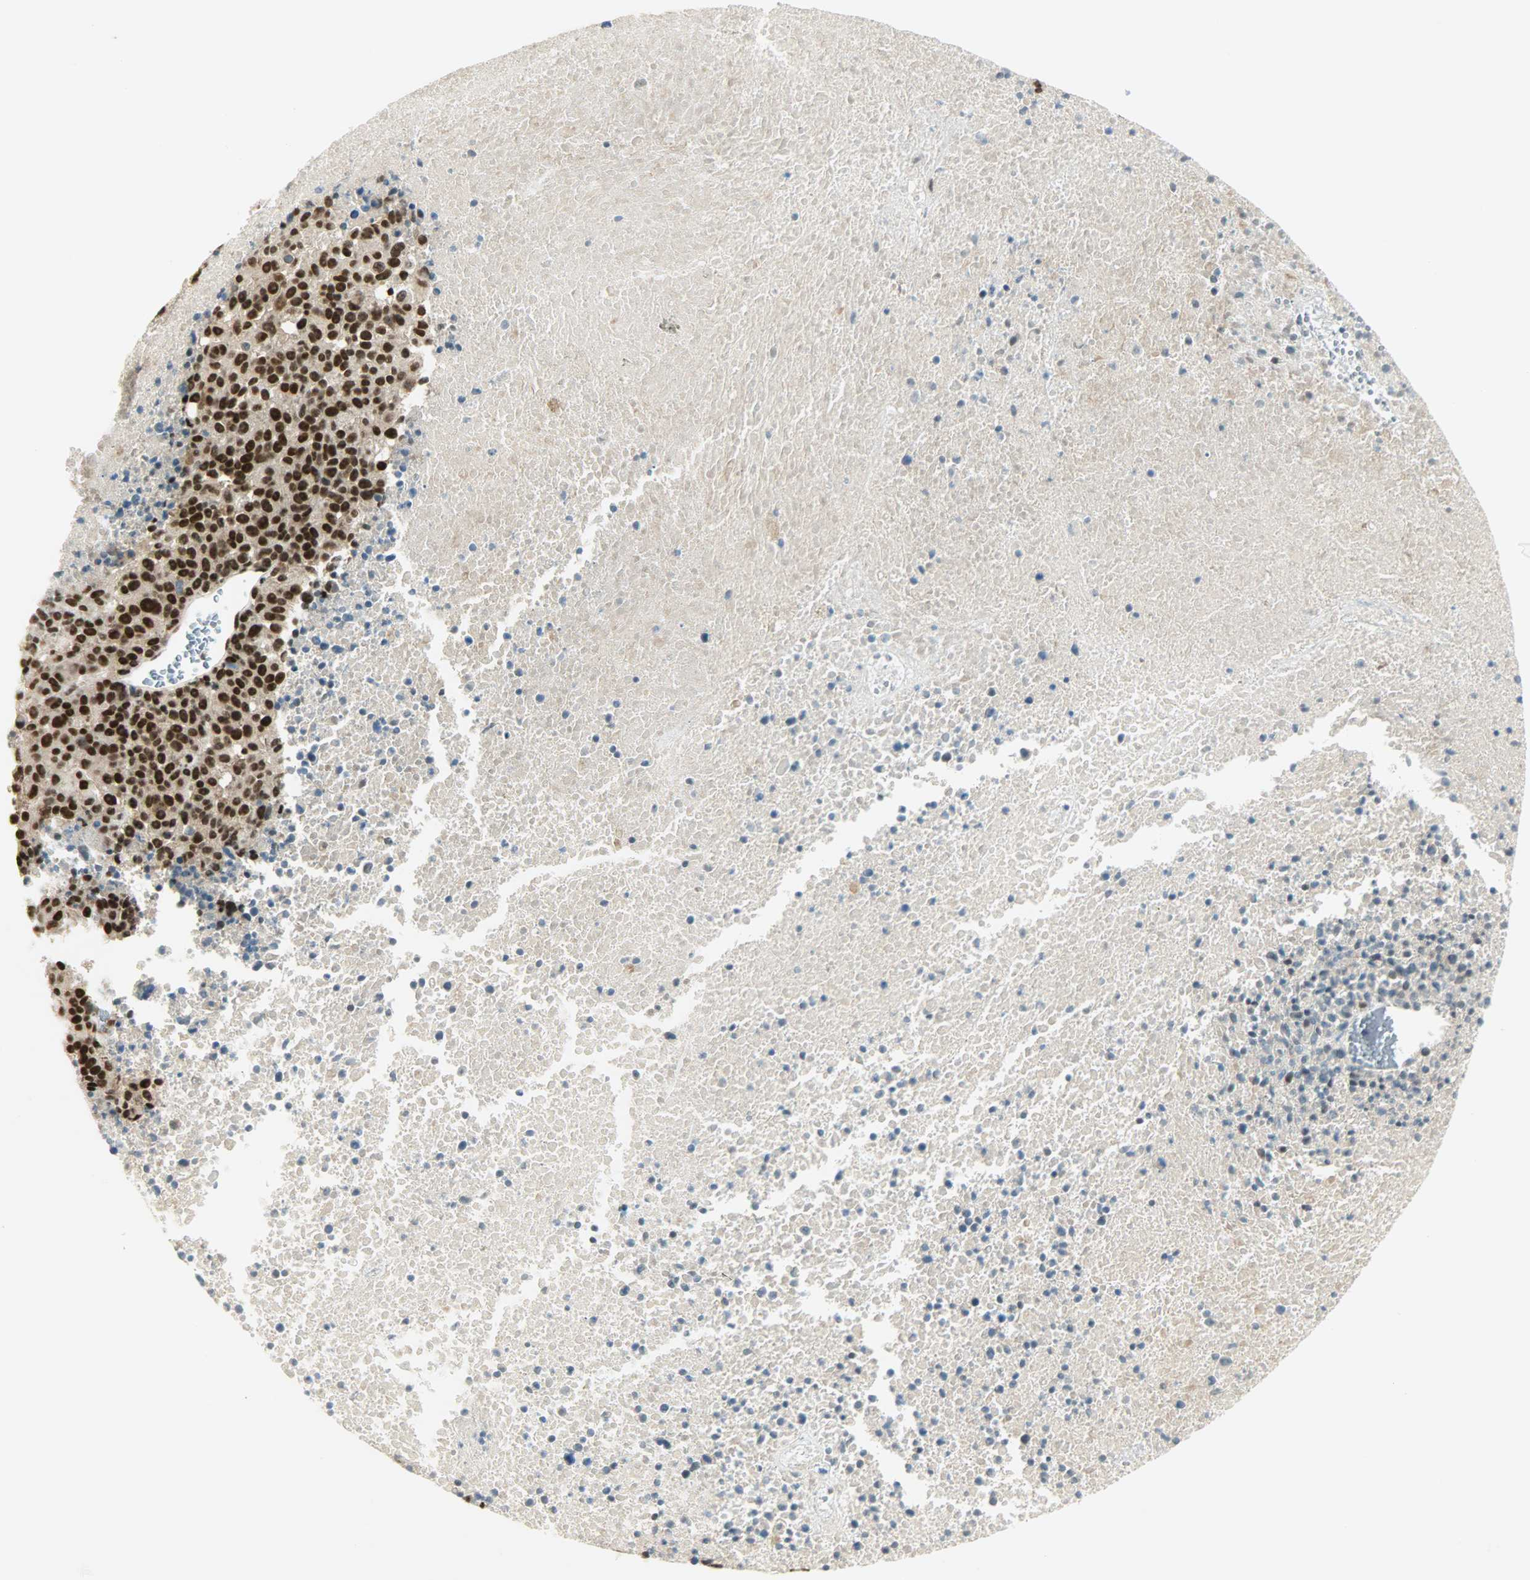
{"staining": {"intensity": "strong", "quantity": ">75%", "location": "nuclear"}, "tissue": "melanoma", "cell_type": "Tumor cells", "image_type": "cancer", "snomed": [{"axis": "morphology", "description": "Malignant melanoma, Metastatic site"}, {"axis": "topography", "description": "Cerebral cortex"}], "caption": "Tumor cells exhibit strong nuclear positivity in approximately >75% of cells in malignant melanoma (metastatic site).", "gene": "SUGP1", "patient": {"sex": "female", "age": 52}}